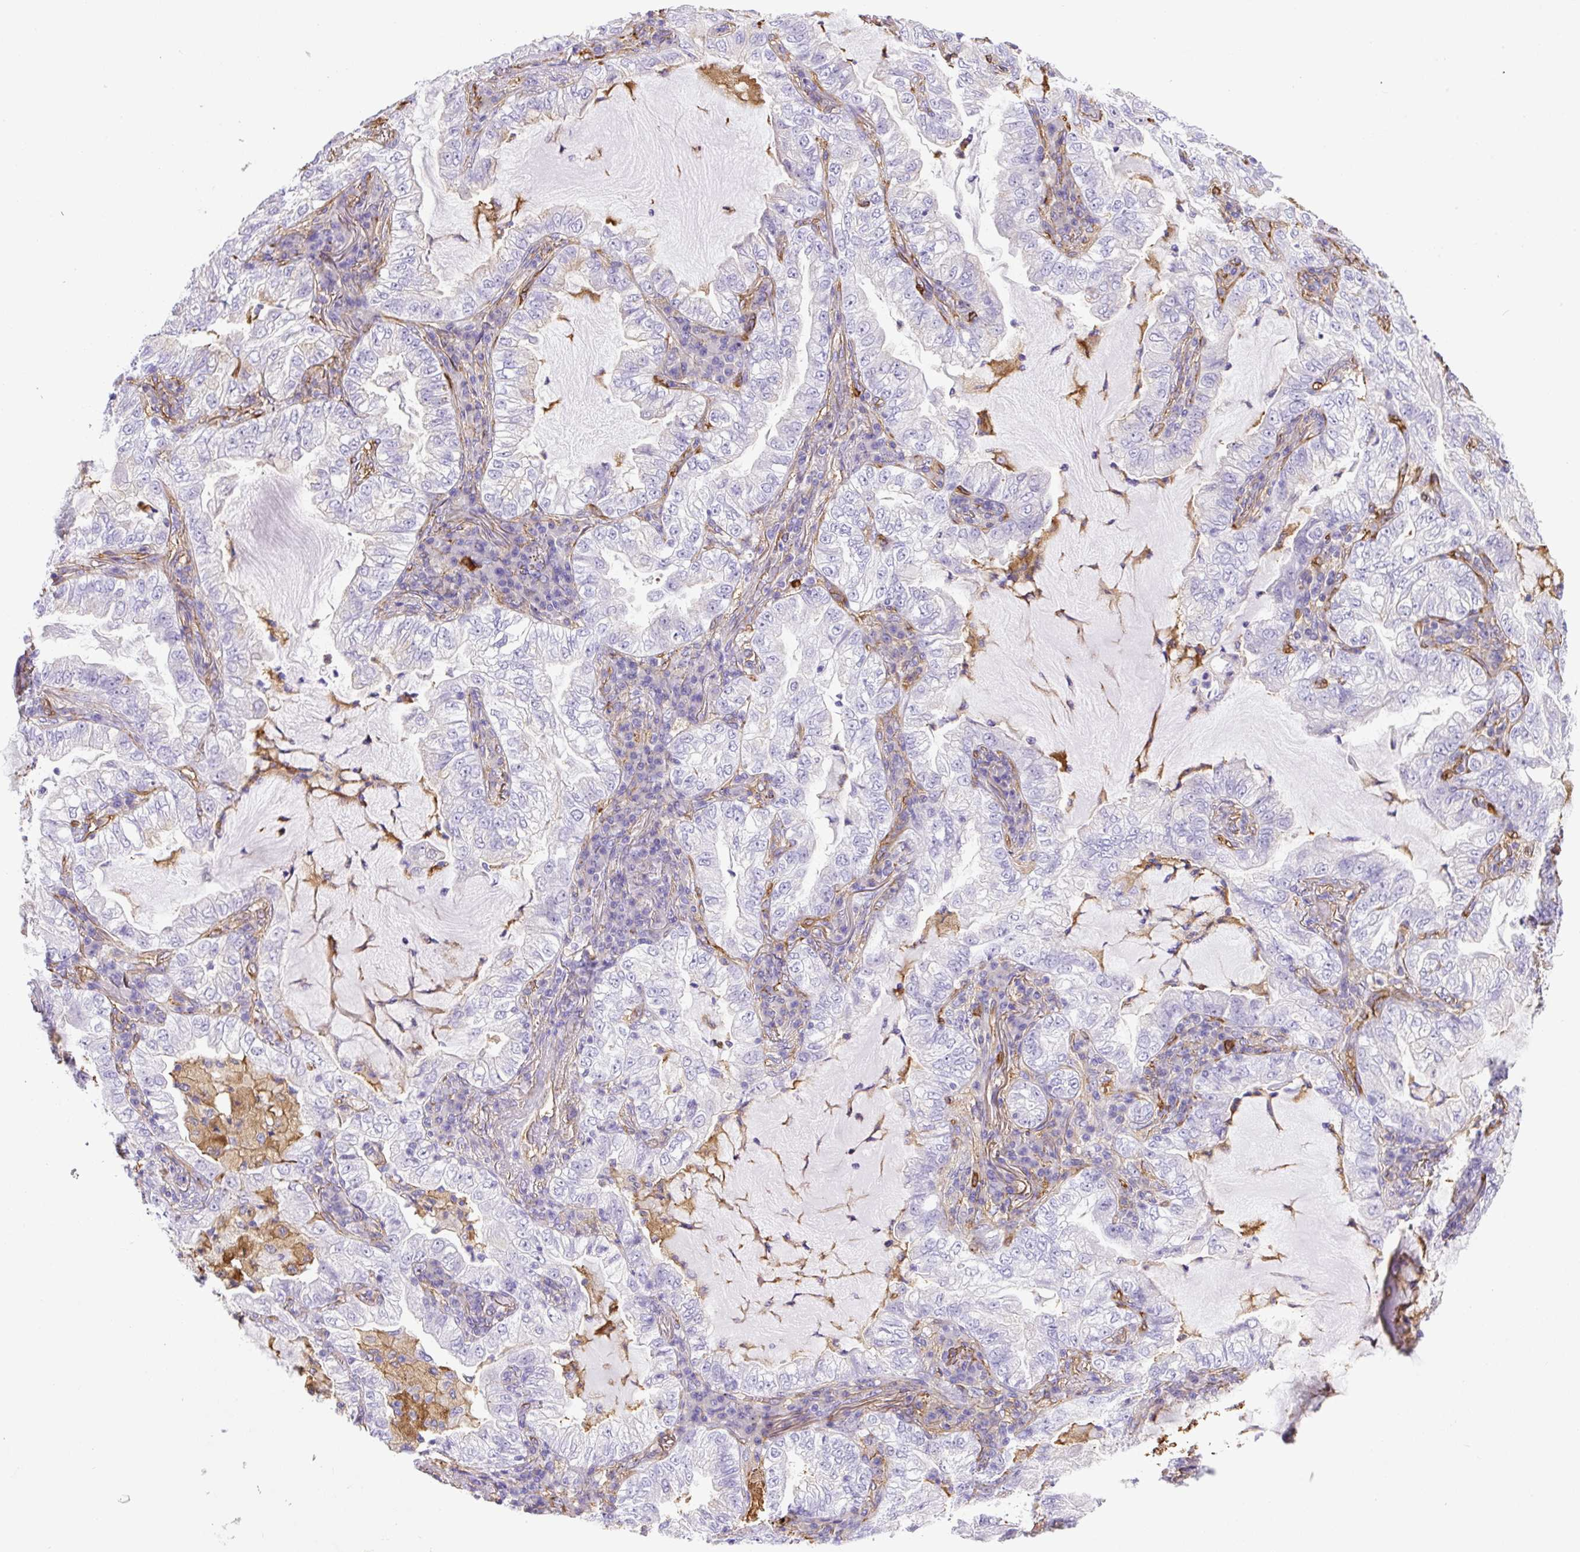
{"staining": {"intensity": "negative", "quantity": "none", "location": "none"}, "tissue": "lung cancer", "cell_type": "Tumor cells", "image_type": "cancer", "snomed": [{"axis": "morphology", "description": "Adenocarcinoma, NOS"}, {"axis": "topography", "description": "Lung"}], "caption": "Tumor cells are negative for protein expression in human lung adenocarcinoma.", "gene": "MAGEB5", "patient": {"sex": "female", "age": 73}}